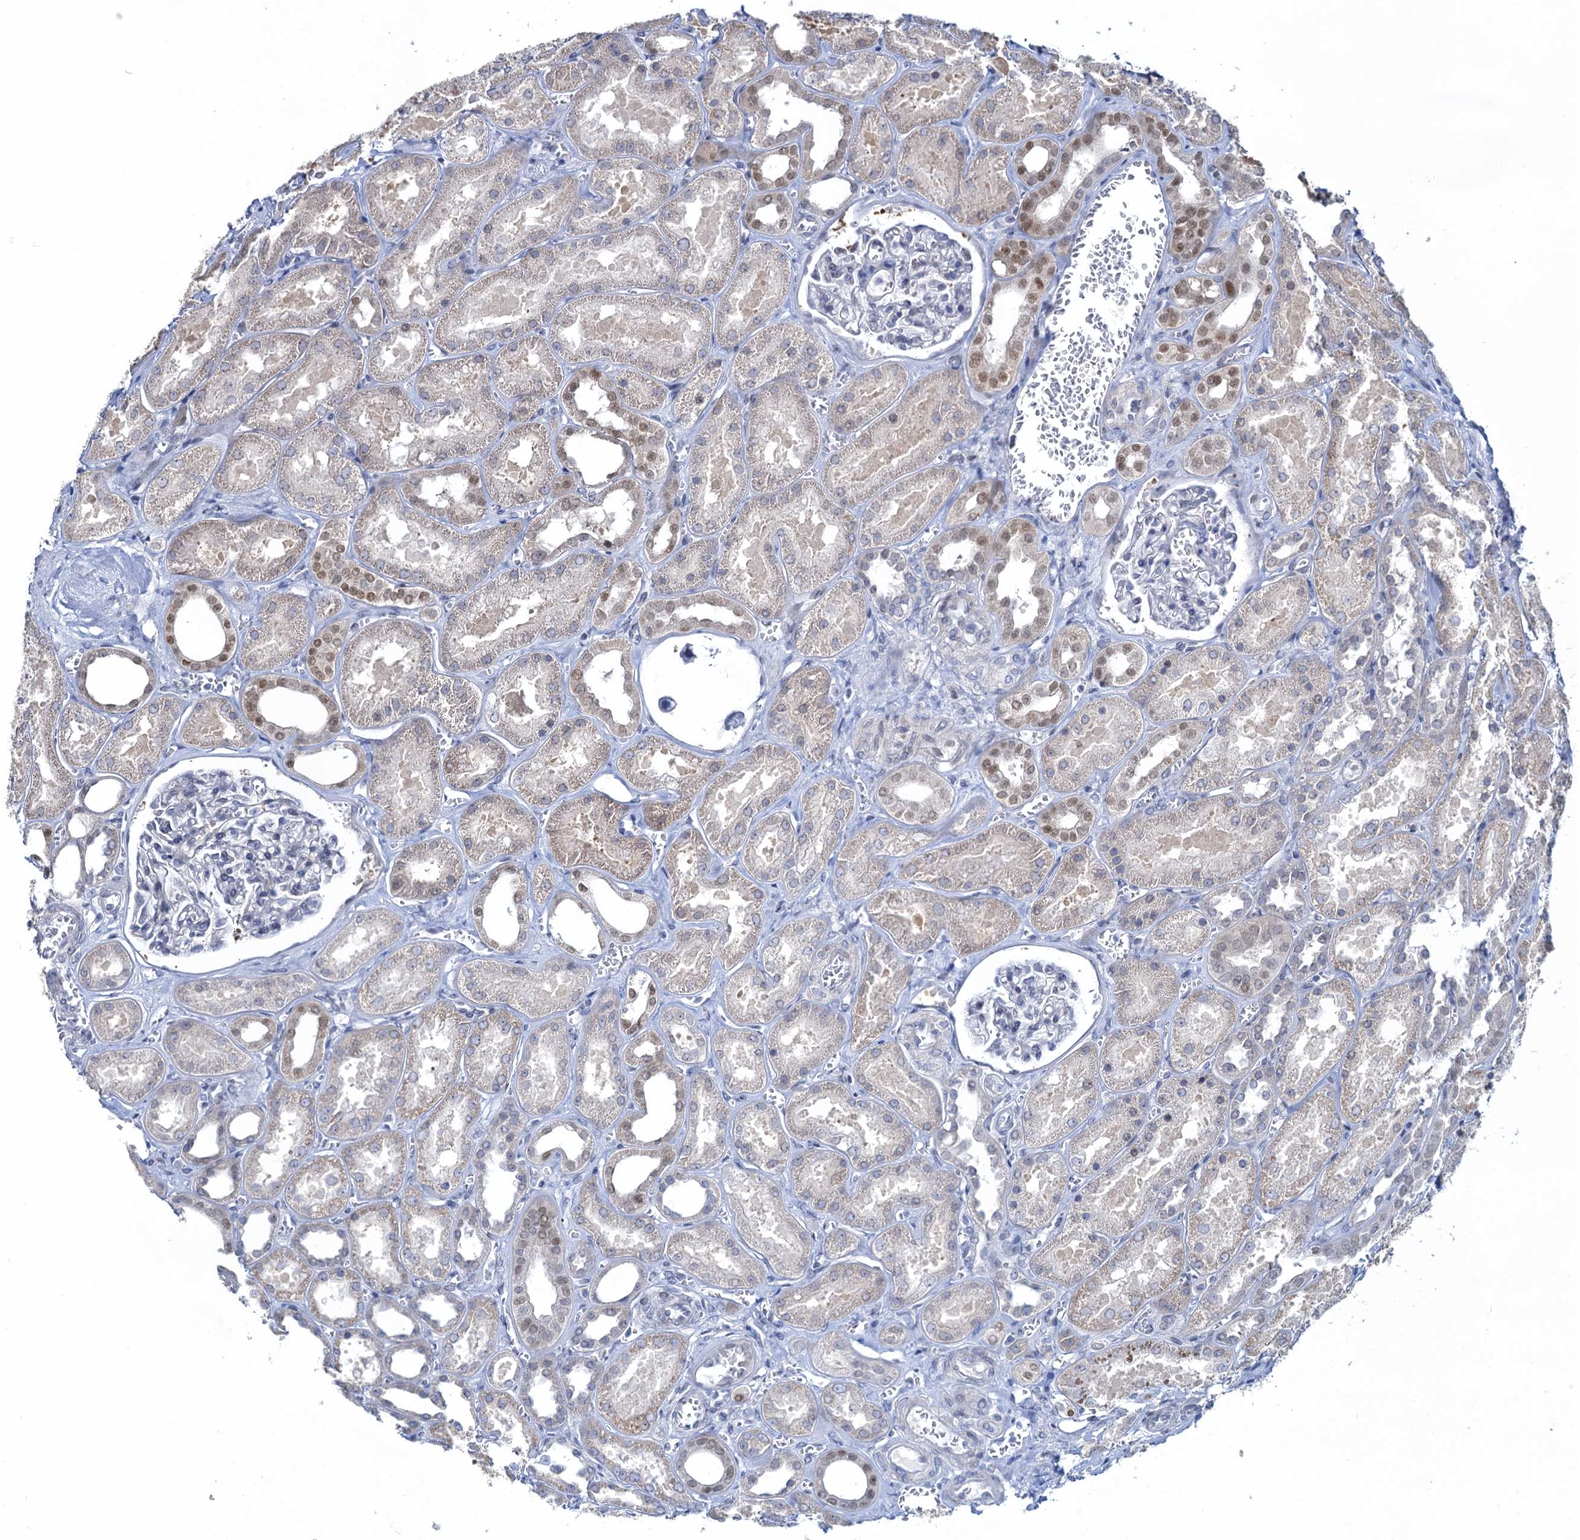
{"staining": {"intensity": "negative", "quantity": "none", "location": "none"}, "tissue": "kidney", "cell_type": "Cells in glomeruli", "image_type": "normal", "snomed": [{"axis": "morphology", "description": "Normal tissue, NOS"}, {"axis": "morphology", "description": "Adenocarcinoma, NOS"}, {"axis": "topography", "description": "Kidney"}], "caption": "DAB (3,3'-diaminobenzidine) immunohistochemical staining of benign human kidney shows no significant positivity in cells in glomeruli.", "gene": "TOX3", "patient": {"sex": "female", "age": 68}}